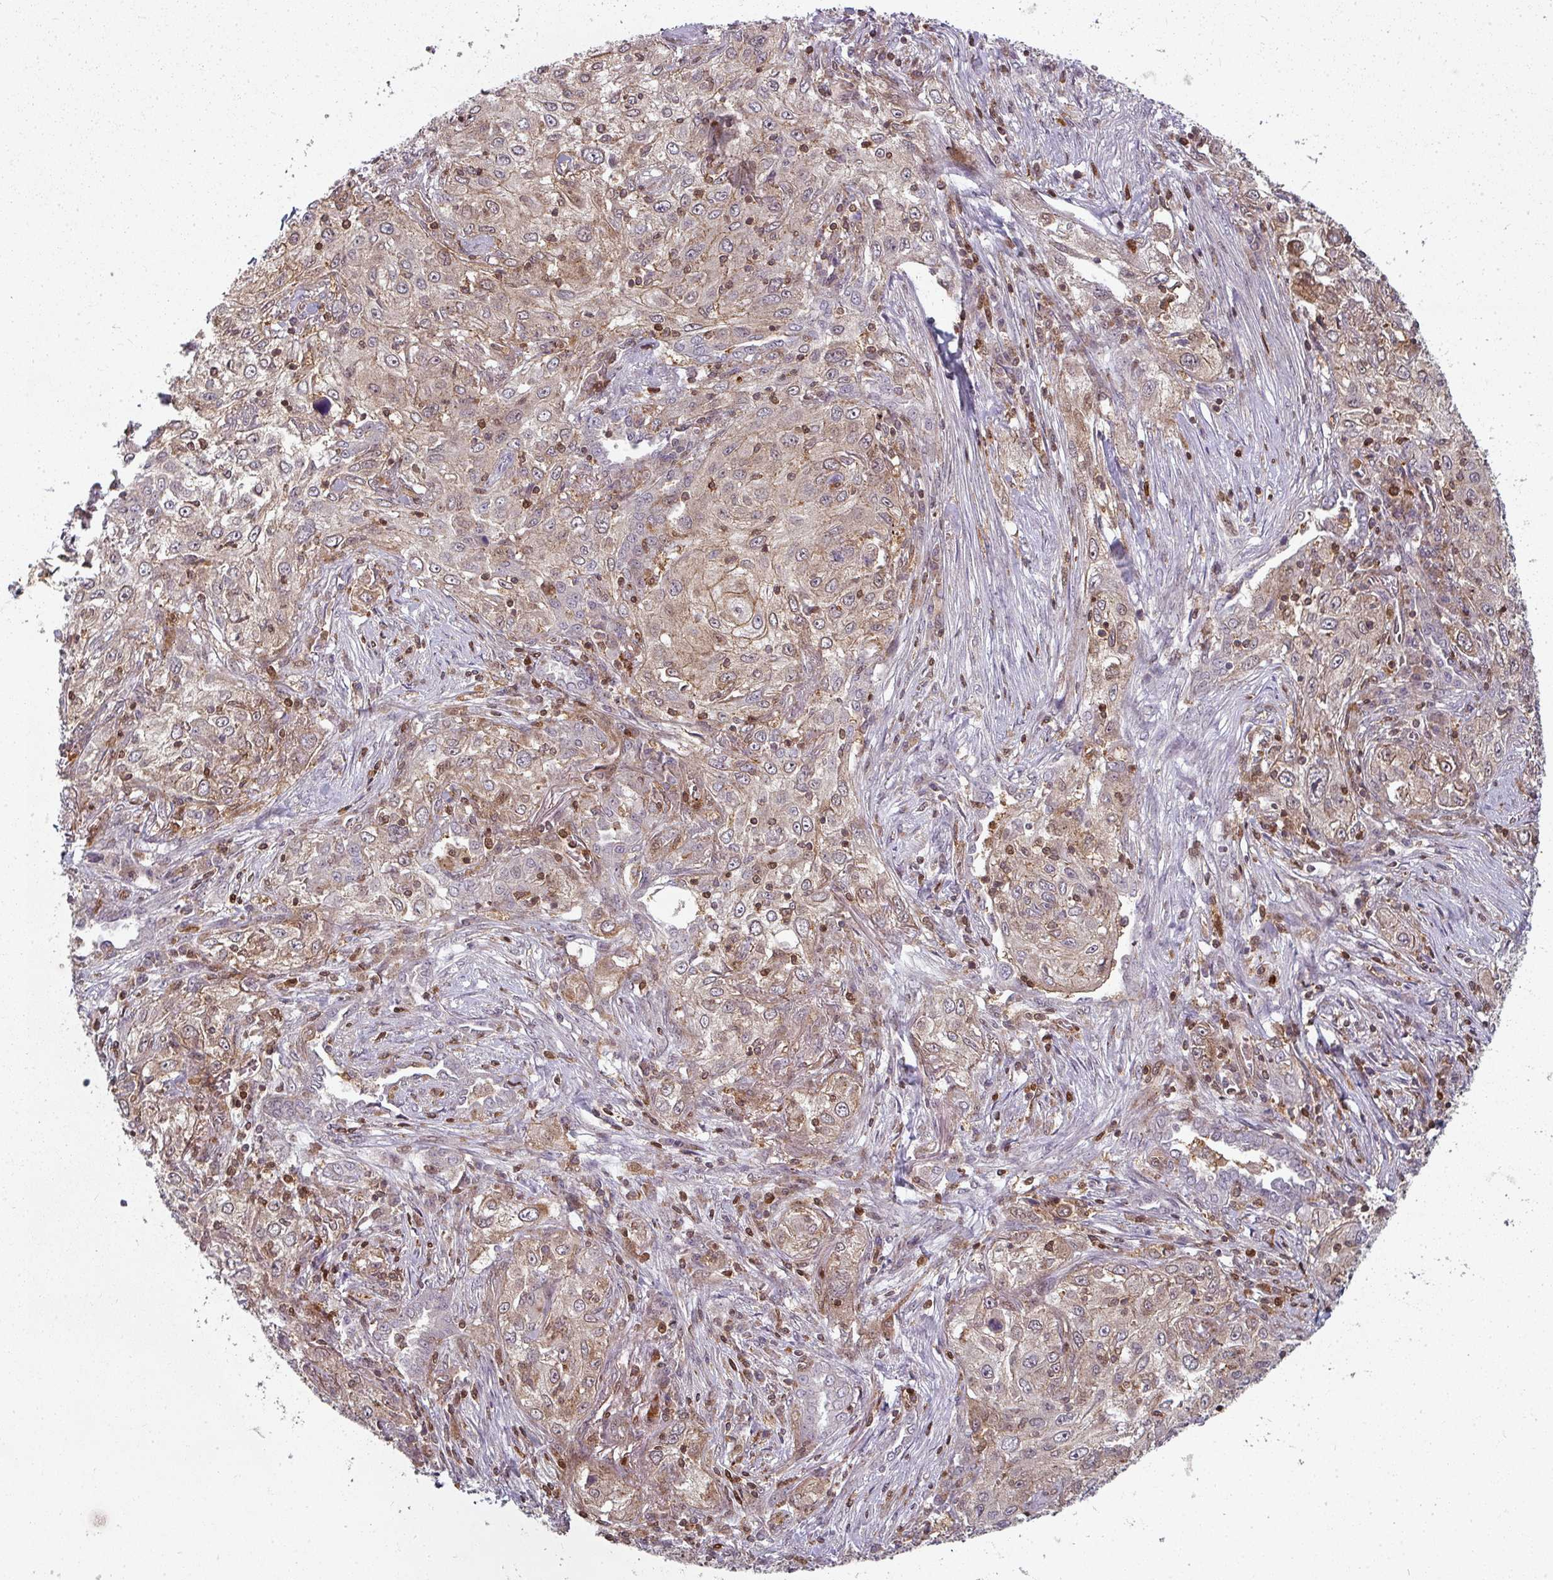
{"staining": {"intensity": "weak", "quantity": "25%-75%", "location": "cytoplasmic/membranous"}, "tissue": "lung cancer", "cell_type": "Tumor cells", "image_type": "cancer", "snomed": [{"axis": "morphology", "description": "Squamous cell carcinoma, NOS"}, {"axis": "topography", "description": "Lung"}], "caption": "This is a histology image of immunohistochemistry (IHC) staining of lung cancer, which shows weak positivity in the cytoplasmic/membranous of tumor cells.", "gene": "CLIC1", "patient": {"sex": "female", "age": 69}}